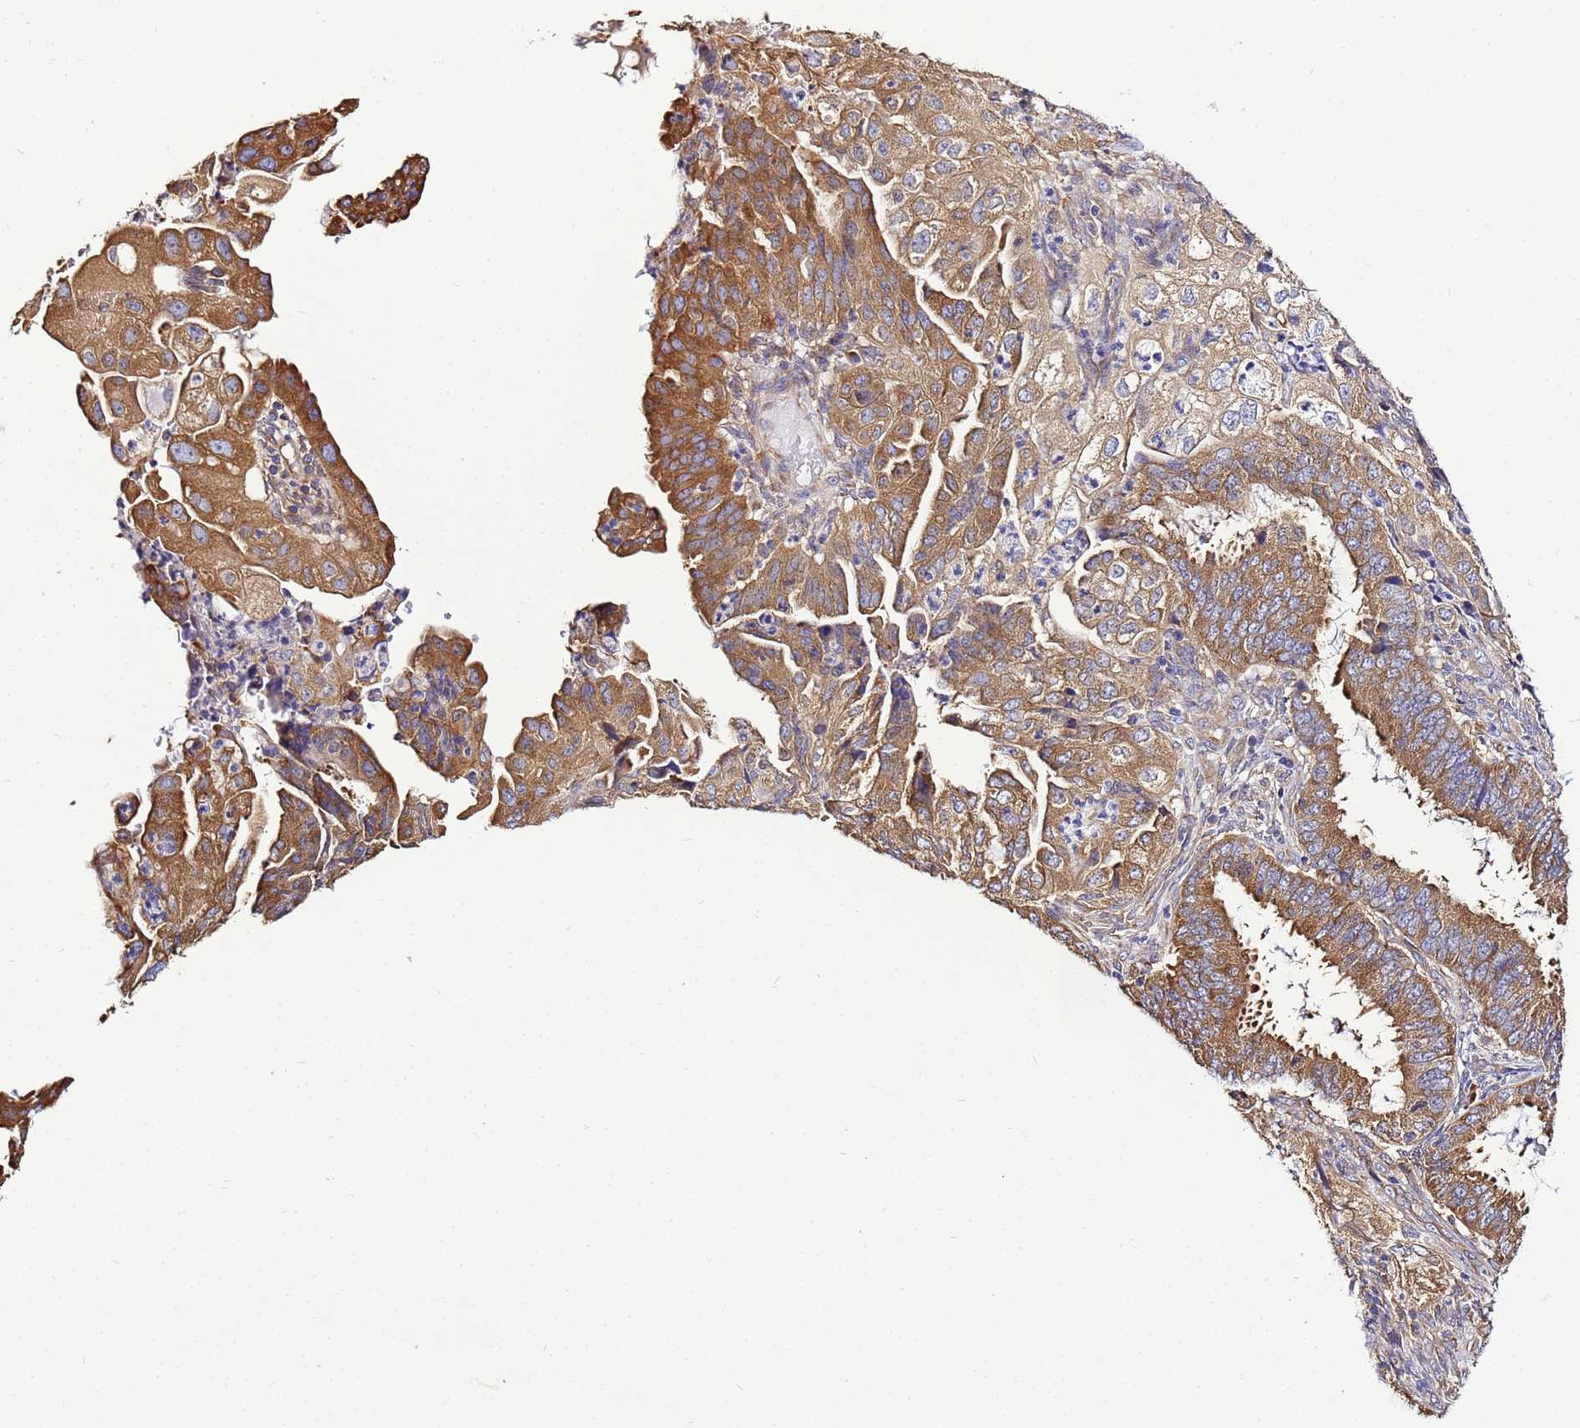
{"staining": {"intensity": "moderate", "quantity": ">75%", "location": "cytoplasmic/membranous"}, "tissue": "endometrial cancer", "cell_type": "Tumor cells", "image_type": "cancer", "snomed": [{"axis": "morphology", "description": "Adenocarcinoma, NOS"}, {"axis": "topography", "description": "Endometrium"}], "caption": "Immunohistochemistry (IHC) staining of endometrial adenocarcinoma, which demonstrates medium levels of moderate cytoplasmic/membranous expression in approximately >75% of tumor cells indicating moderate cytoplasmic/membranous protein expression. The staining was performed using DAB (brown) for protein detection and nuclei were counterstained in hematoxylin (blue).", "gene": "NARS1", "patient": {"sex": "female", "age": 51}}